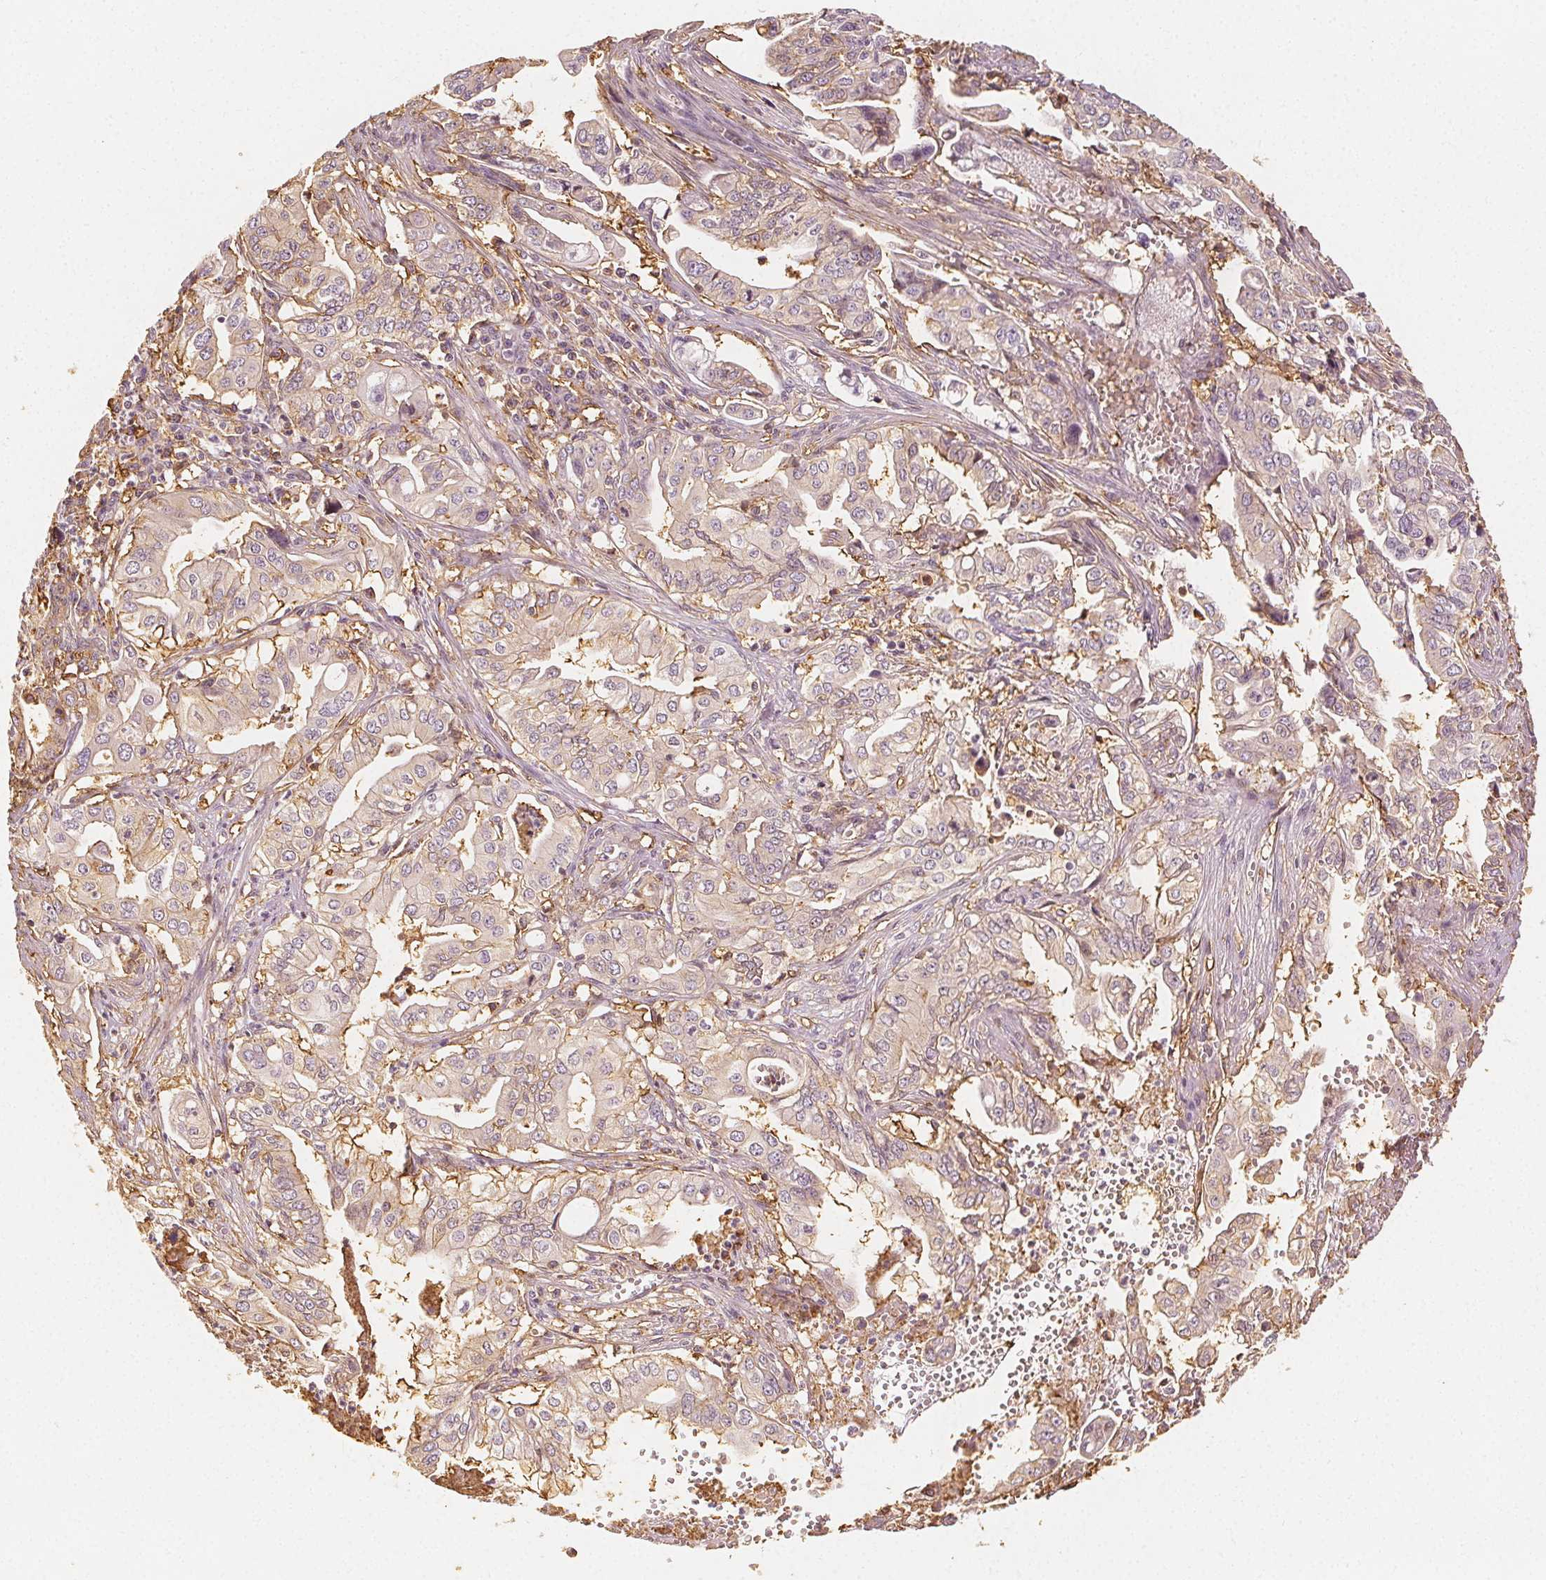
{"staining": {"intensity": "weak", "quantity": "<25%", "location": "cytoplasmic/membranous"}, "tissue": "pancreatic cancer", "cell_type": "Tumor cells", "image_type": "cancer", "snomed": [{"axis": "morphology", "description": "Adenocarcinoma, NOS"}, {"axis": "topography", "description": "Pancreas"}], "caption": "Micrograph shows no protein positivity in tumor cells of pancreatic adenocarcinoma tissue.", "gene": "ARHGAP26", "patient": {"sex": "male", "age": 68}}